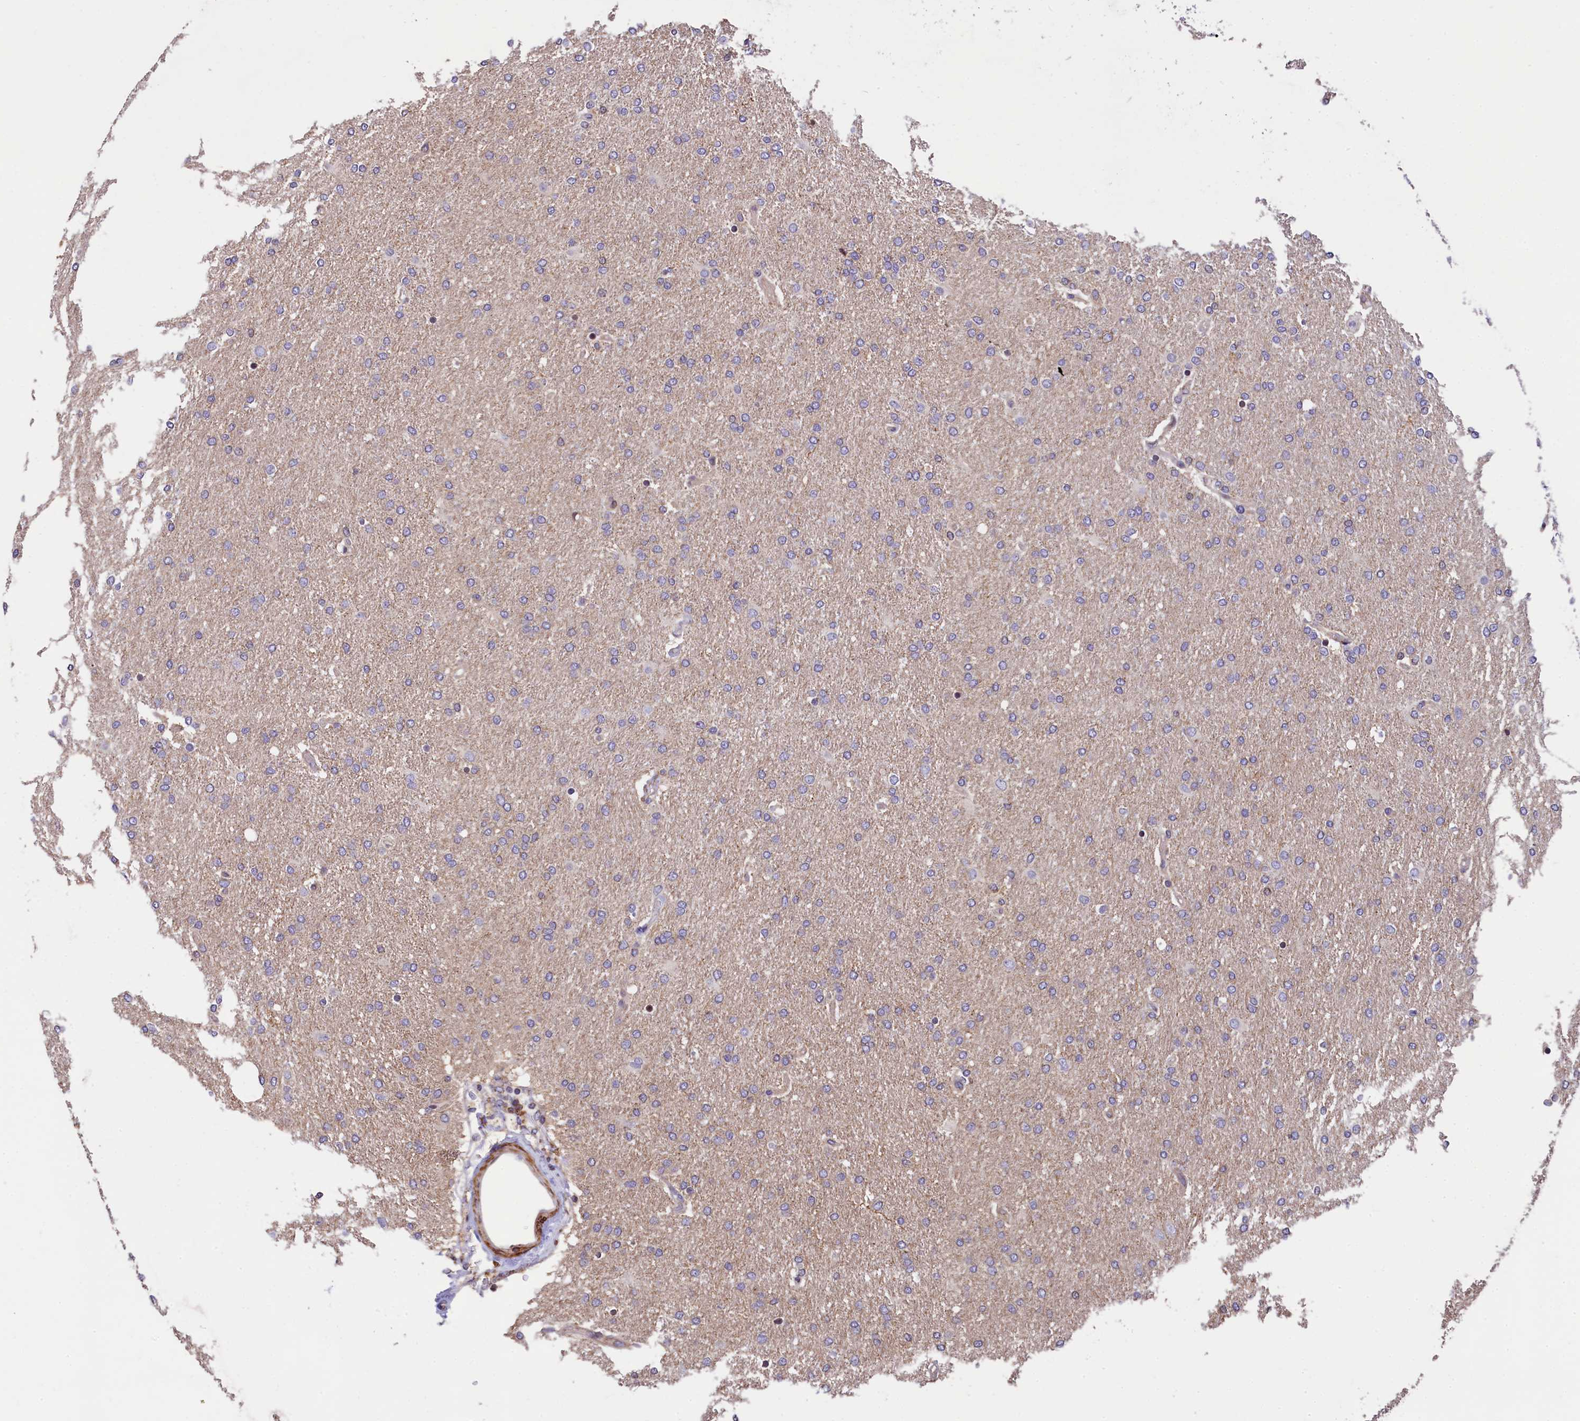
{"staining": {"intensity": "negative", "quantity": "none", "location": "none"}, "tissue": "glioma", "cell_type": "Tumor cells", "image_type": "cancer", "snomed": [{"axis": "morphology", "description": "Glioma, malignant, High grade"}, {"axis": "topography", "description": "Brain"}], "caption": "Immunohistochemical staining of human glioma exhibits no significant staining in tumor cells. The staining is performed using DAB (3,3'-diaminobenzidine) brown chromogen with nuclei counter-stained in using hematoxylin.", "gene": "ZNF2", "patient": {"sex": "male", "age": 72}}